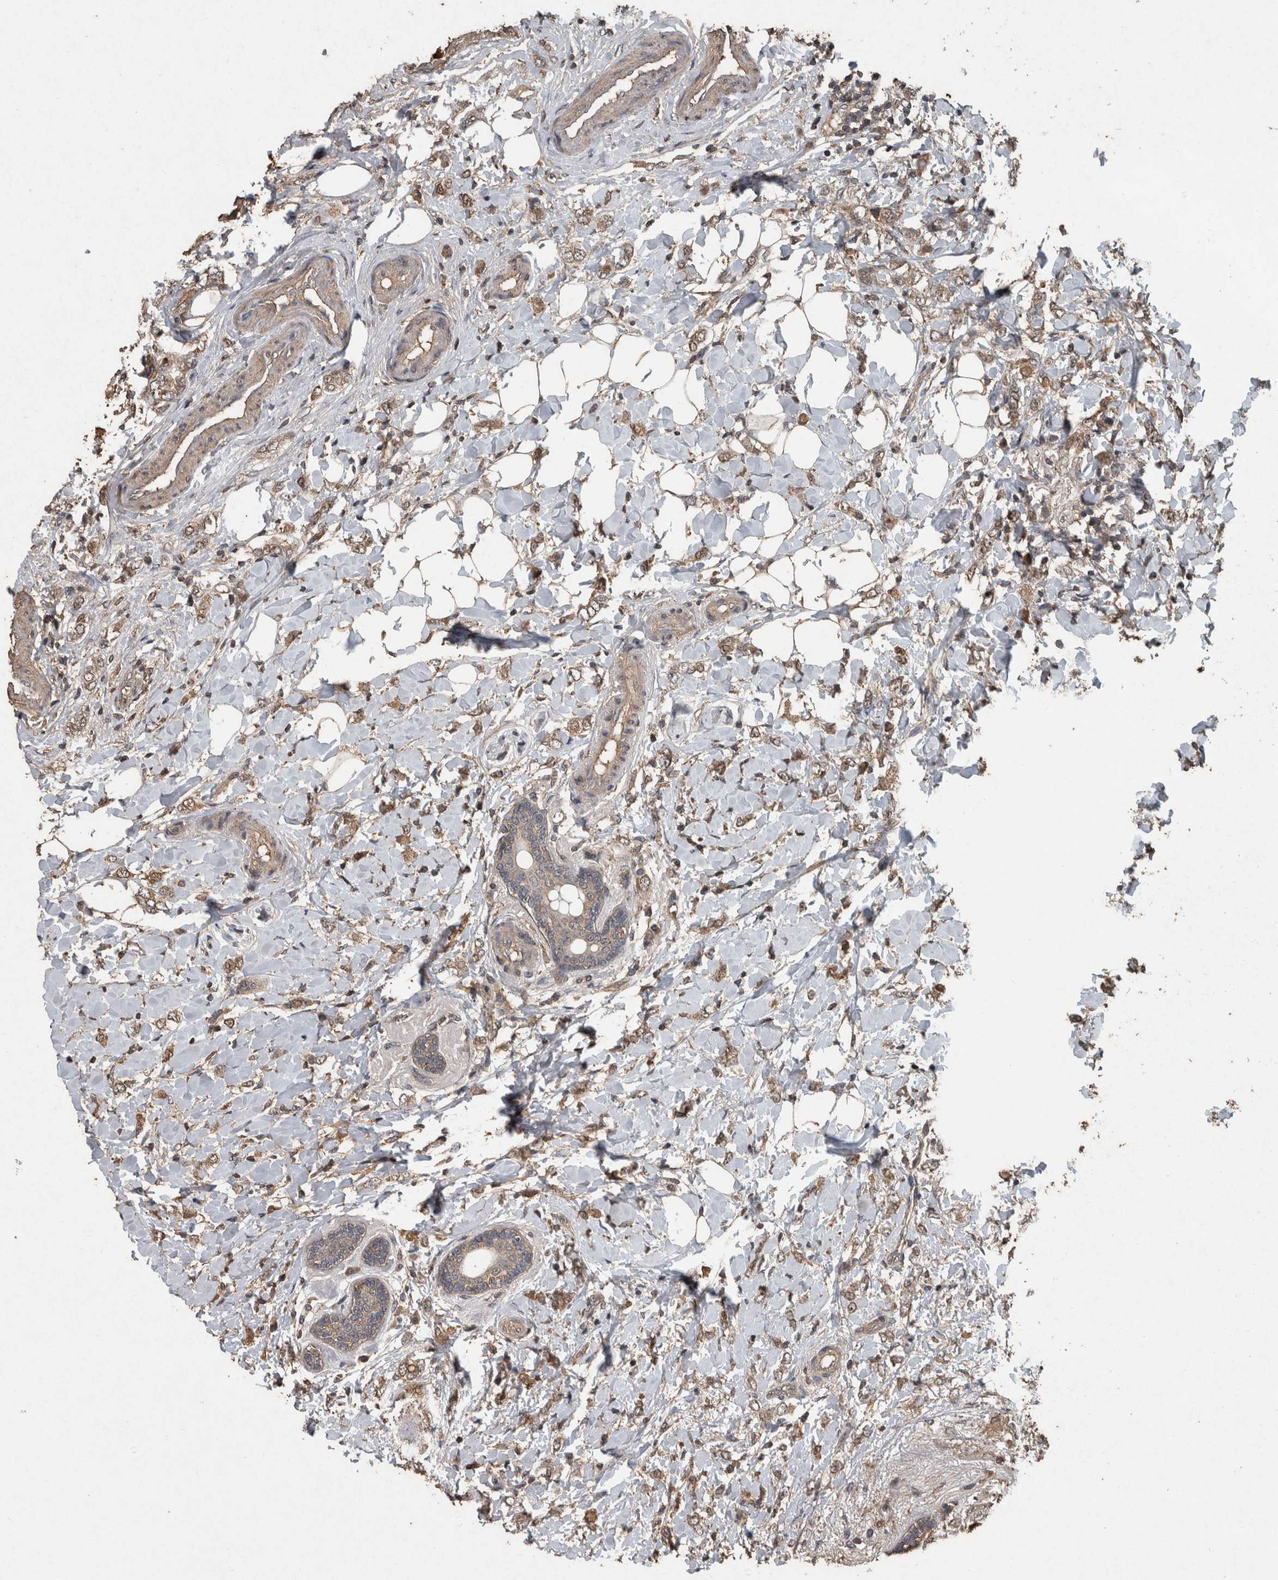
{"staining": {"intensity": "moderate", "quantity": ">75%", "location": "cytoplasmic/membranous"}, "tissue": "breast cancer", "cell_type": "Tumor cells", "image_type": "cancer", "snomed": [{"axis": "morphology", "description": "Normal tissue, NOS"}, {"axis": "morphology", "description": "Lobular carcinoma"}, {"axis": "topography", "description": "Breast"}], "caption": "Approximately >75% of tumor cells in breast cancer (lobular carcinoma) reveal moderate cytoplasmic/membranous protein positivity as visualized by brown immunohistochemical staining.", "gene": "FGFRL1", "patient": {"sex": "female", "age": 47}}